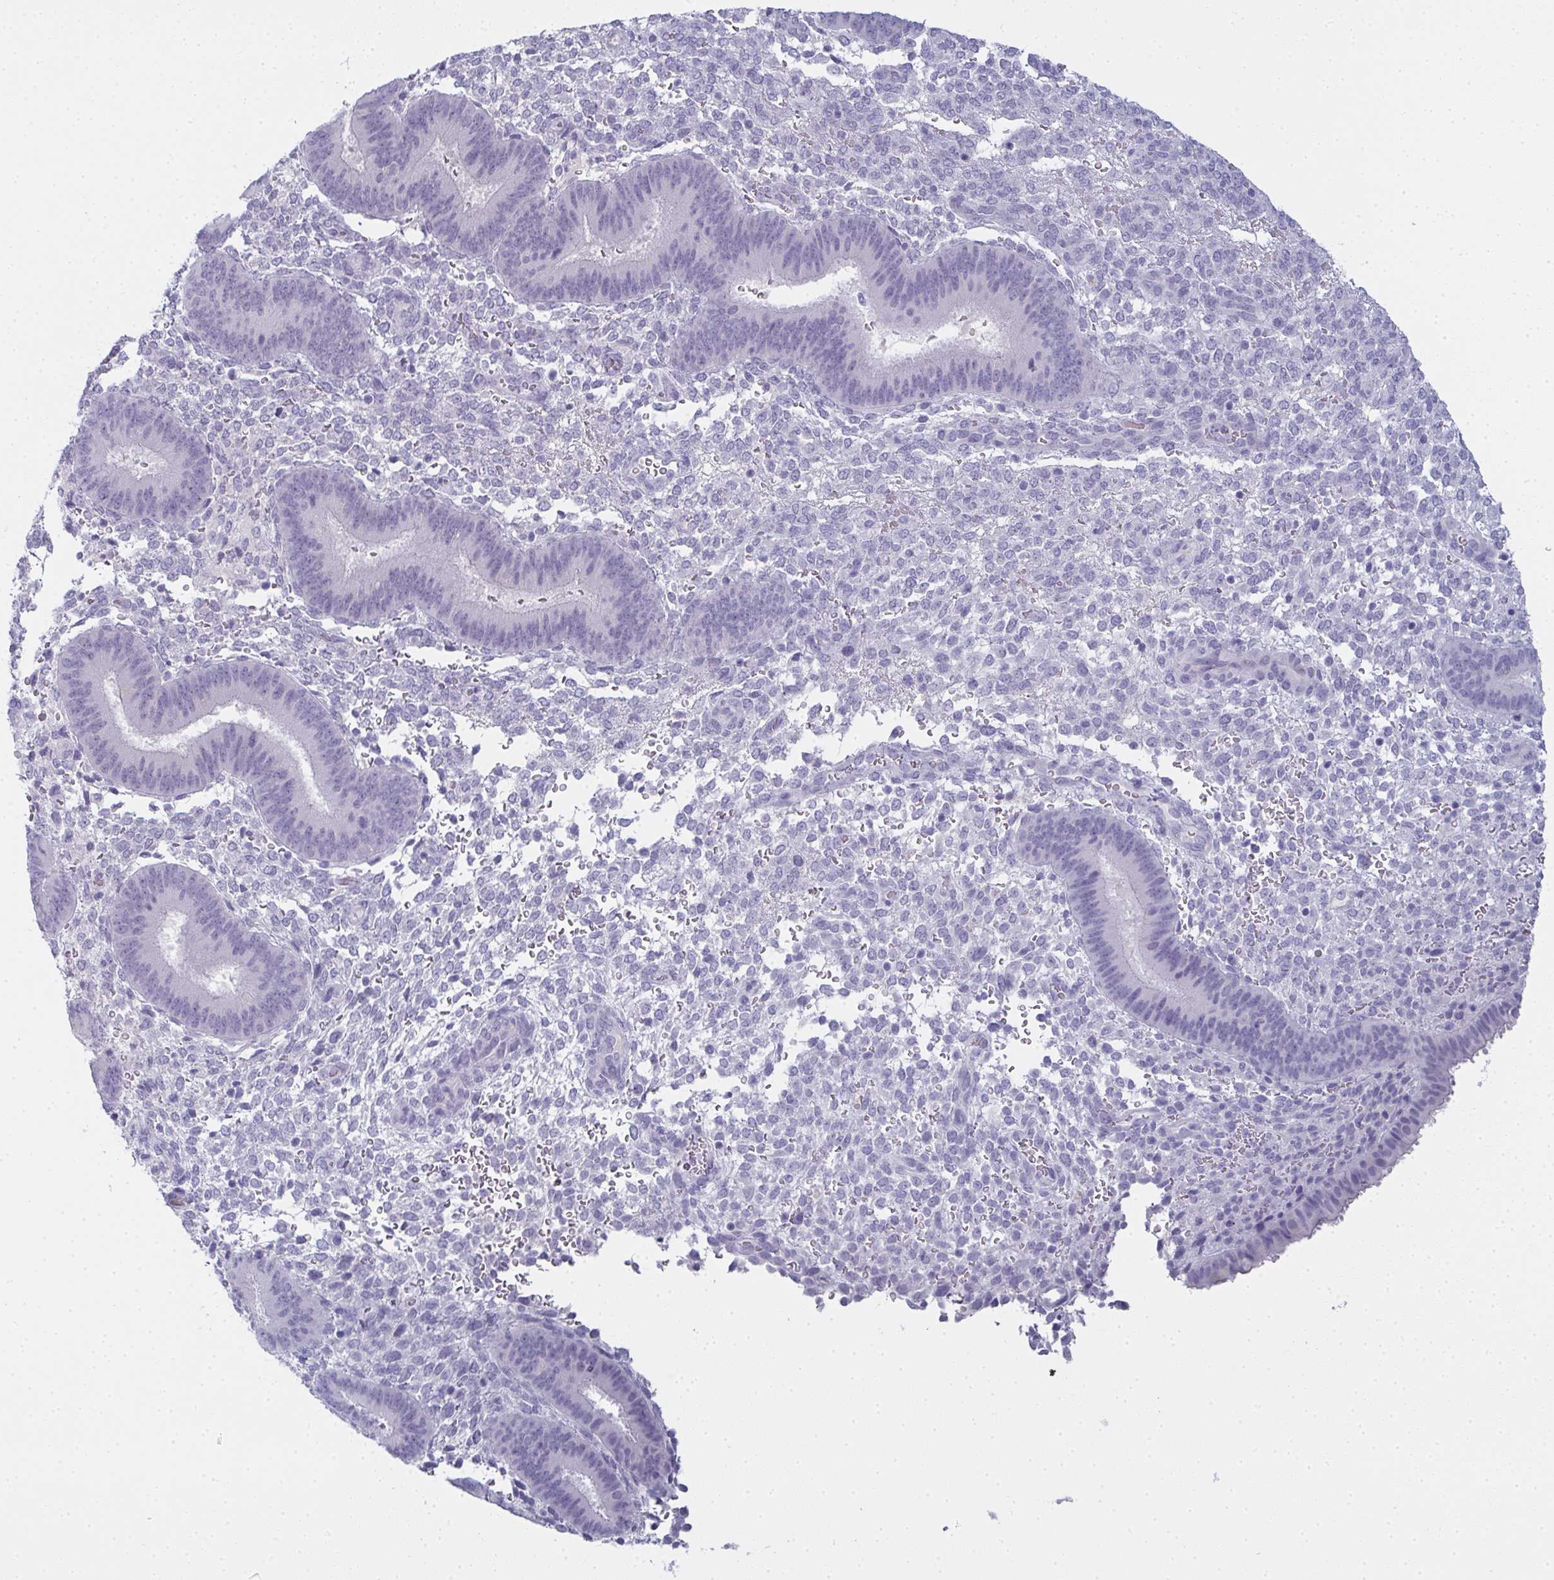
{"staining": {"intensity": "negative", "quantity": "none", "location": "none"}, "tissue": "endometrium", "cell_type": "Cells in endometrial stroma", "image_type": "normal", "snomed": [{"axis": "morphology", "description": "Normal tissue, NOS"}, {"axis": "topography", "description": "Endometrium"}], "caption": "An image of endometrium stained for a protein demonstrates no brown staining in cells in endometrial stroma. (DAB (3,3'-diaminobenzidine) IHC, high magnification).", "gene": "SLC36A2", "patient": {"sex": "female", "age": 39}}